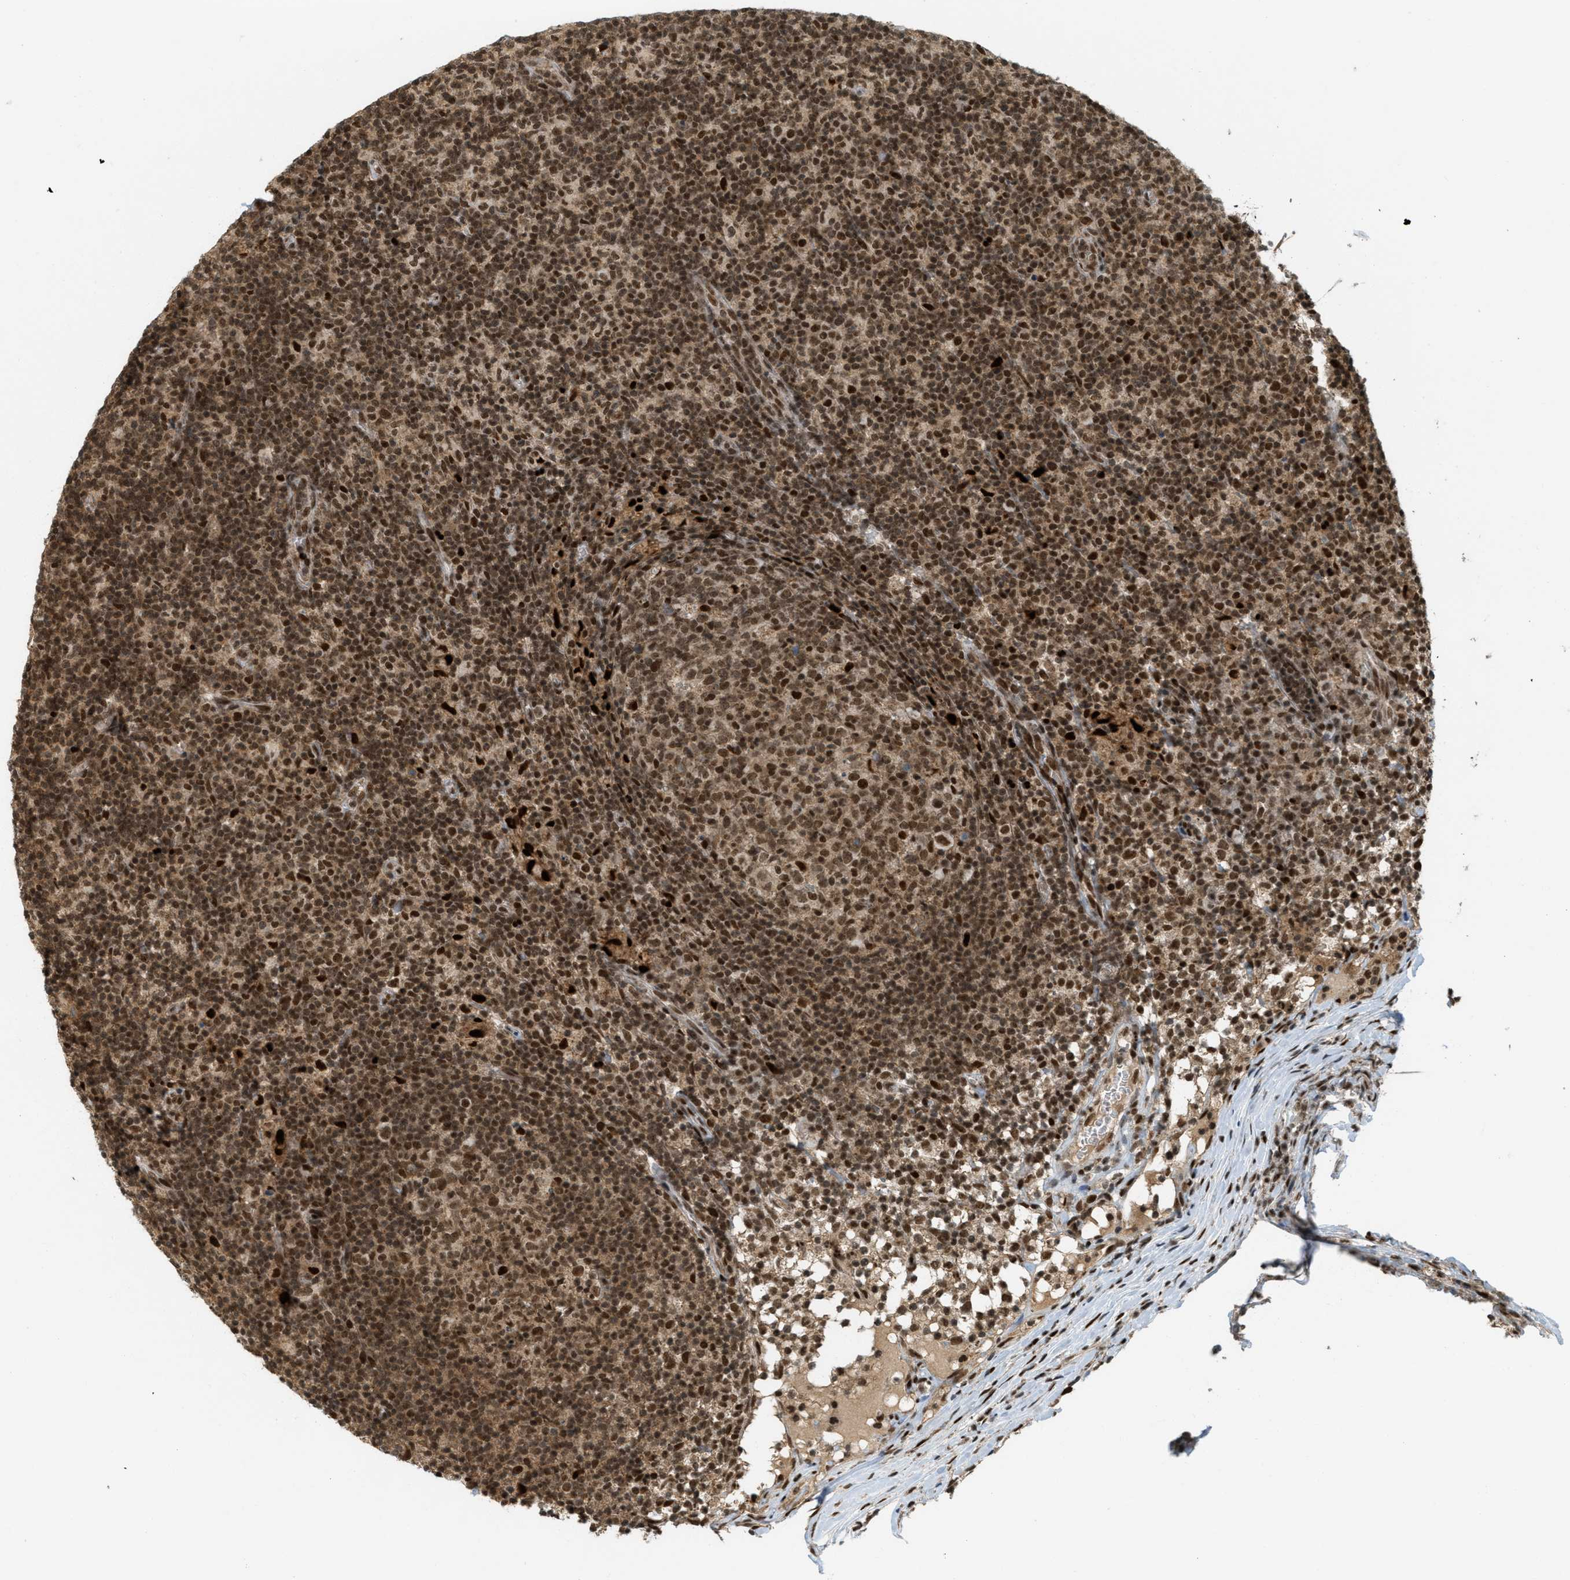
{"staining": {"intensity": "strong", "quantity": ">75%", "location": "cytoplasmic/membranous,nuclear"}, "tissue": "lymph node", "cell_type": "Germinal center cells", "image_type": "normal", "snomed": [{"axis": "morphology", "description": "Normal tissue, NOS"}, {"axis": "morphology", "description": "Inflammation, NOS"}, {"axis": "topography", "description": "Lymph node"}], "caption": "Protein staining of unremarkable lymph node reveals strong cytoplasmic/membranous,nuclear positivity in about >75% of germinal center cells. The staining was performed using DAB (3,3'-diaminobenzidine) to visualize the protein expression in brown, while the nuclei were stained in blue with hematoxylin (Magnification: 20x).", "gene": "TLK1", "patient": {"sex": "male", "age": 55}}